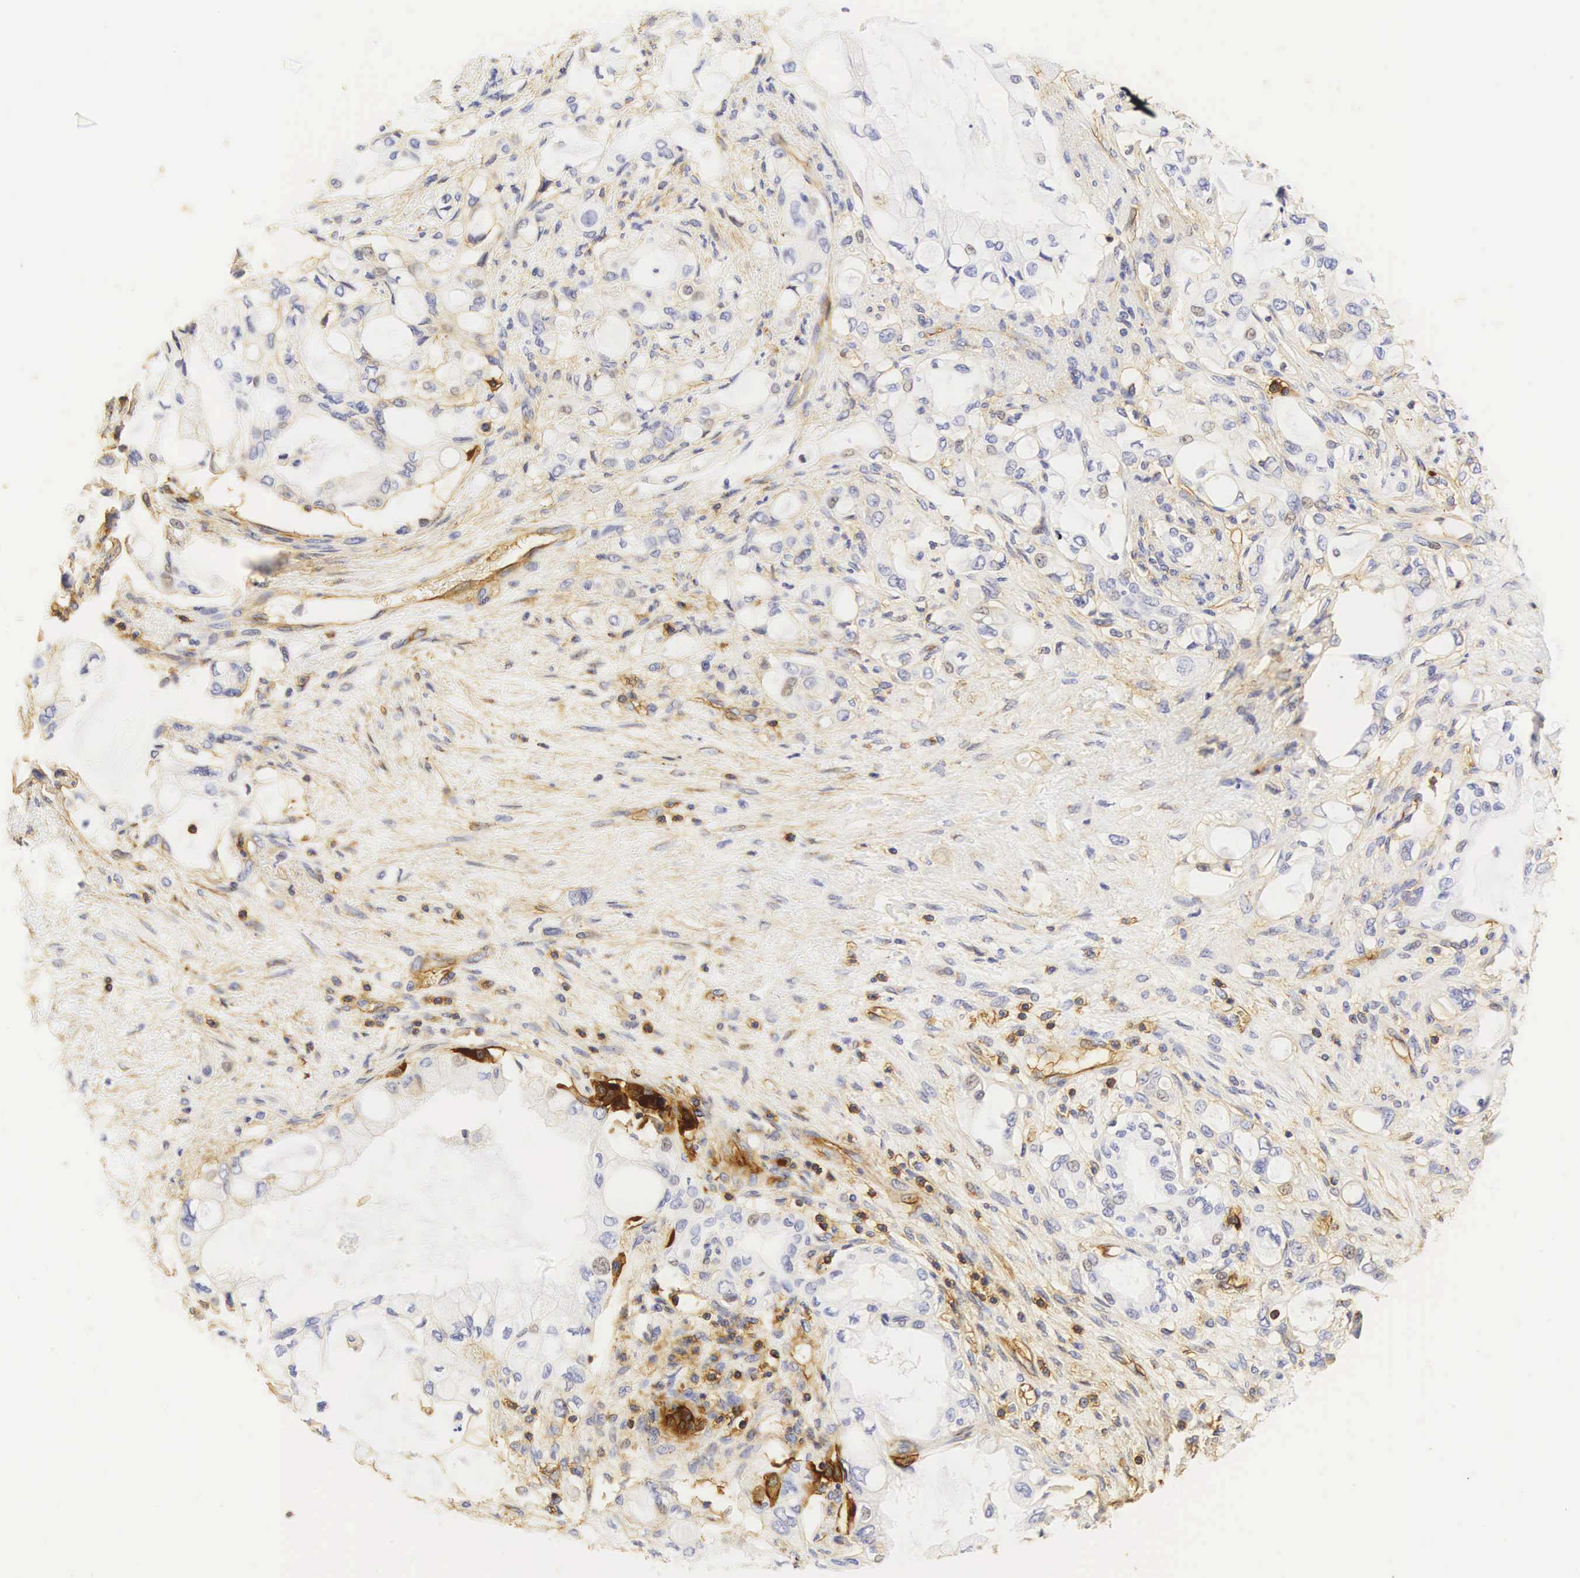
{"staining": {"intensity": "negative", "quantity": "none", "location": "none"}, "tissue": "pancreatic cancer", "cell_type": "Tumor cells", "image_type": "cancer", "snomed": [{"axis": "morphology", "description": "Adenocarcinoma, NOS"}, {"axis": "topography", "description": "Pancreas"}], "caption": "Immunohistochemistry (IHC) of pancreatic cancer shows no staining in tumor cells.", "gene": "CD99", "patient": {"sex": "female", "age": 70}}